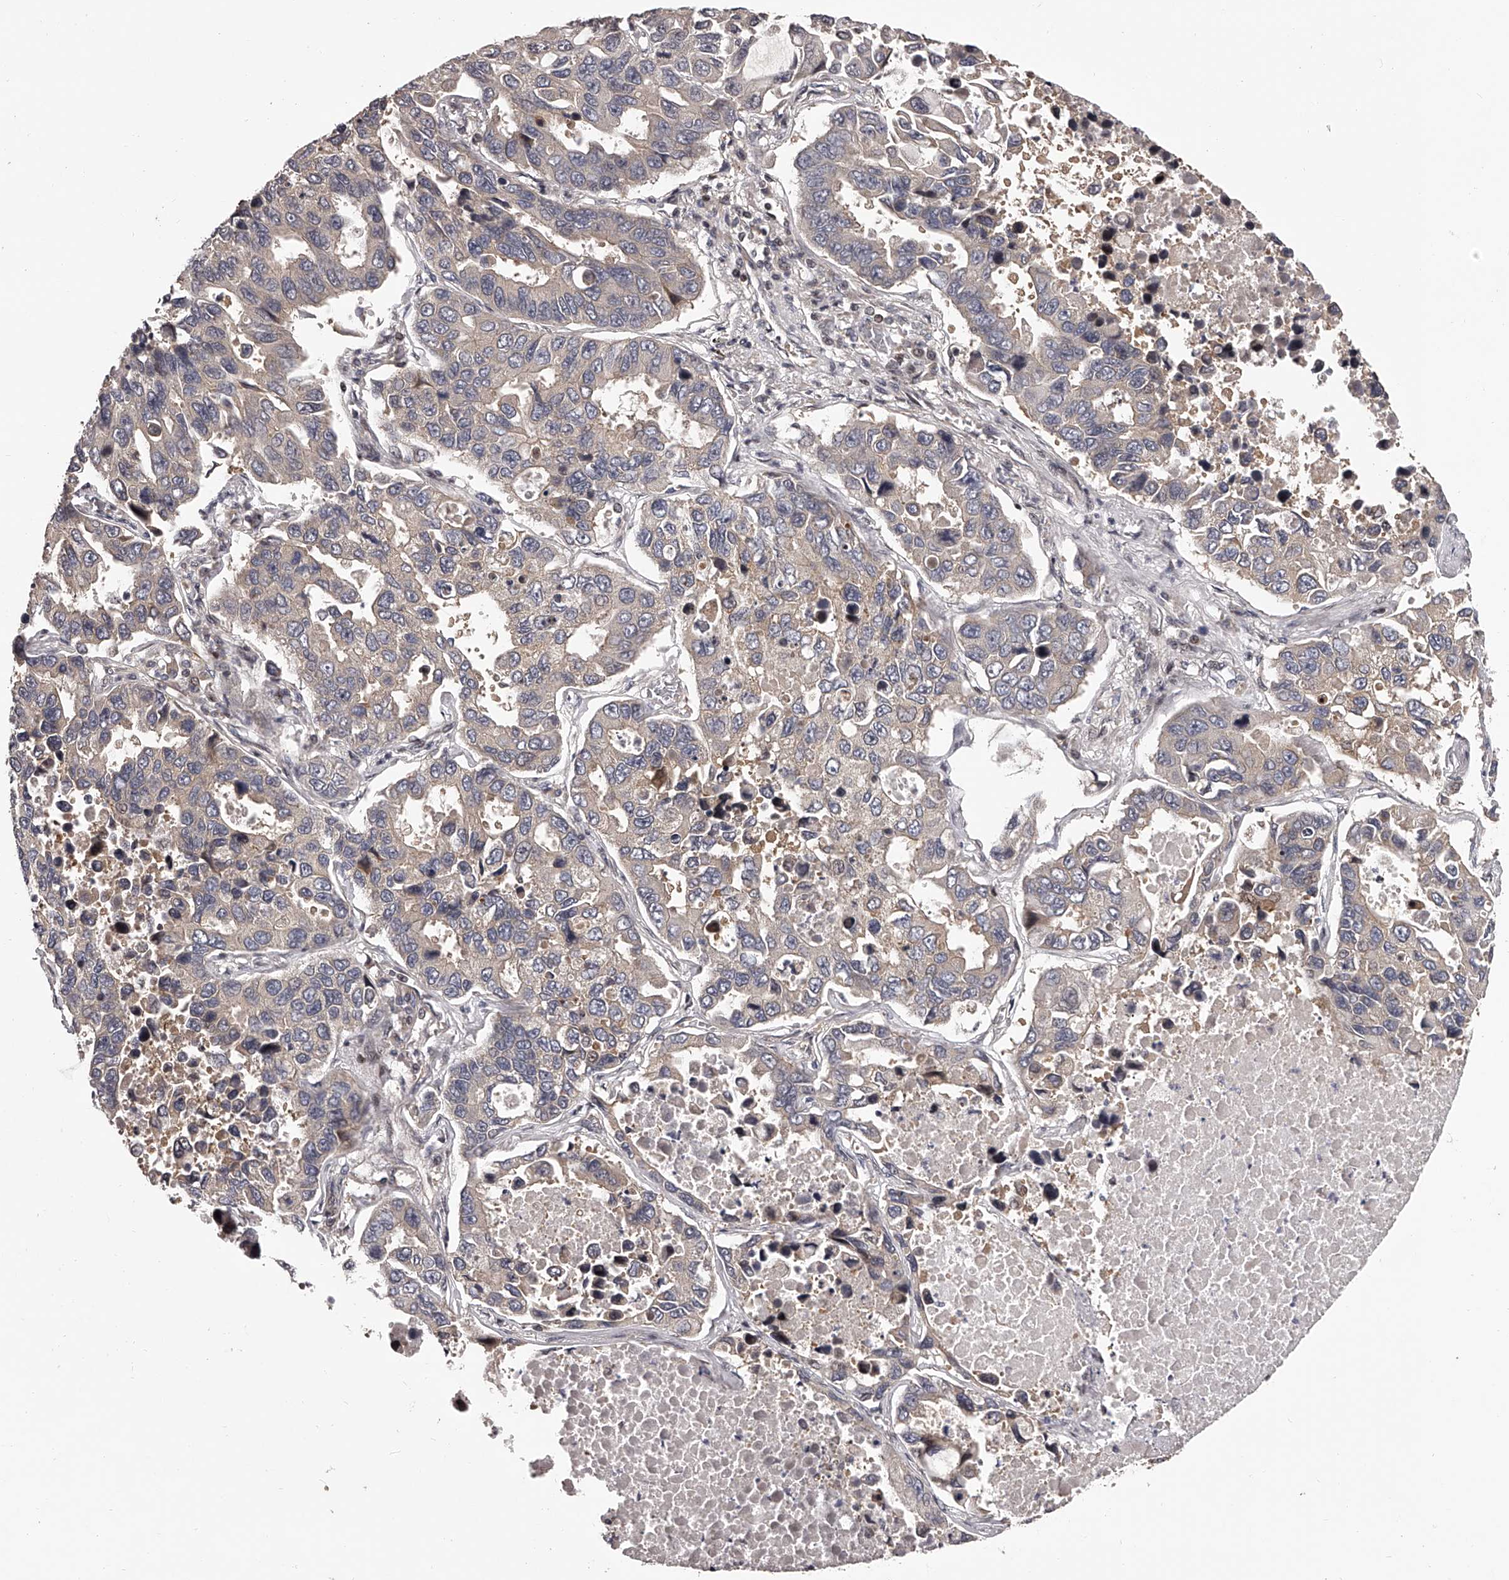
{"staining": {"intensity": "negative", "quantity": "none", "location": "none"}, "tissue": "lung cancer", "cell_type": "Tumor cells", "image_type": "cancer", "snomed": [{"axis": "morphology", "description": "Adenocarcinoma, NOS"}, {"axis": "topography", "description": "Lung"}], "caption": "Immunohistochemistry image of human lung adenocarcinoma stained for a protein (brown), which shows no staining in tumor cells.", "gene": "PFDN2", "patient": {"sex": "male", "age": 64}}